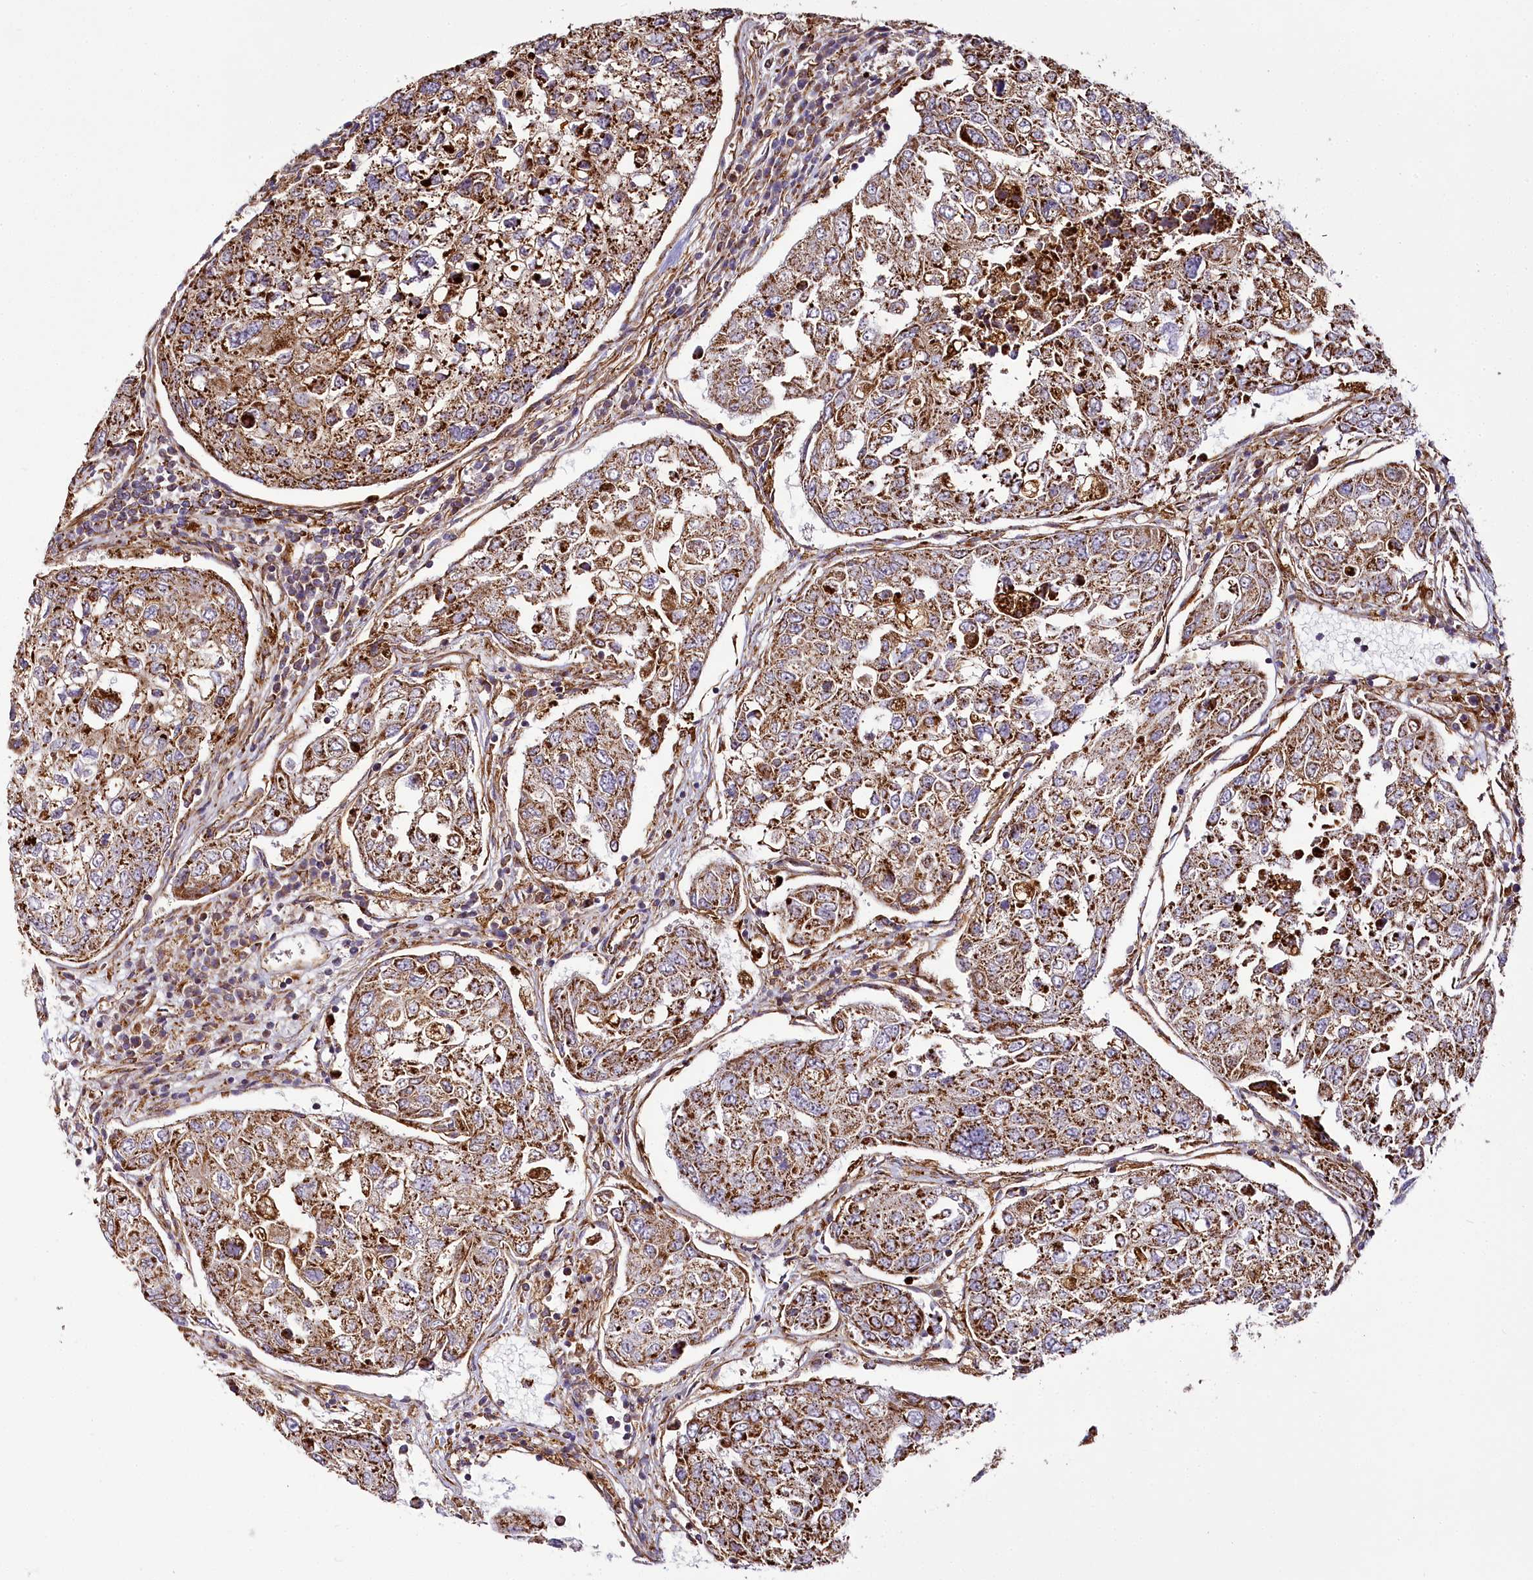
{"staining": {"intensity": "moderate", "quantity": ">75%", "location": "cytoplasmic/membranous"}, "tissue": "urothelial cancer", "cell_type": "Tumor cells", "image_type": "cancer", "snomed": [{"axis": "morphology", "description": "Urothelial carcinoma, High grade"}, {"axis": "topography", "description": "Lymph node"}, {"axis": "topography", "description": "Urinary bladder"}], "caption": "Human high-grade urothelial carcinoma stained with a protein marker shows moderate staining in tumor cells.", "gene": "THUMPD3", "patient": {"sex": "male", "age": 51}}